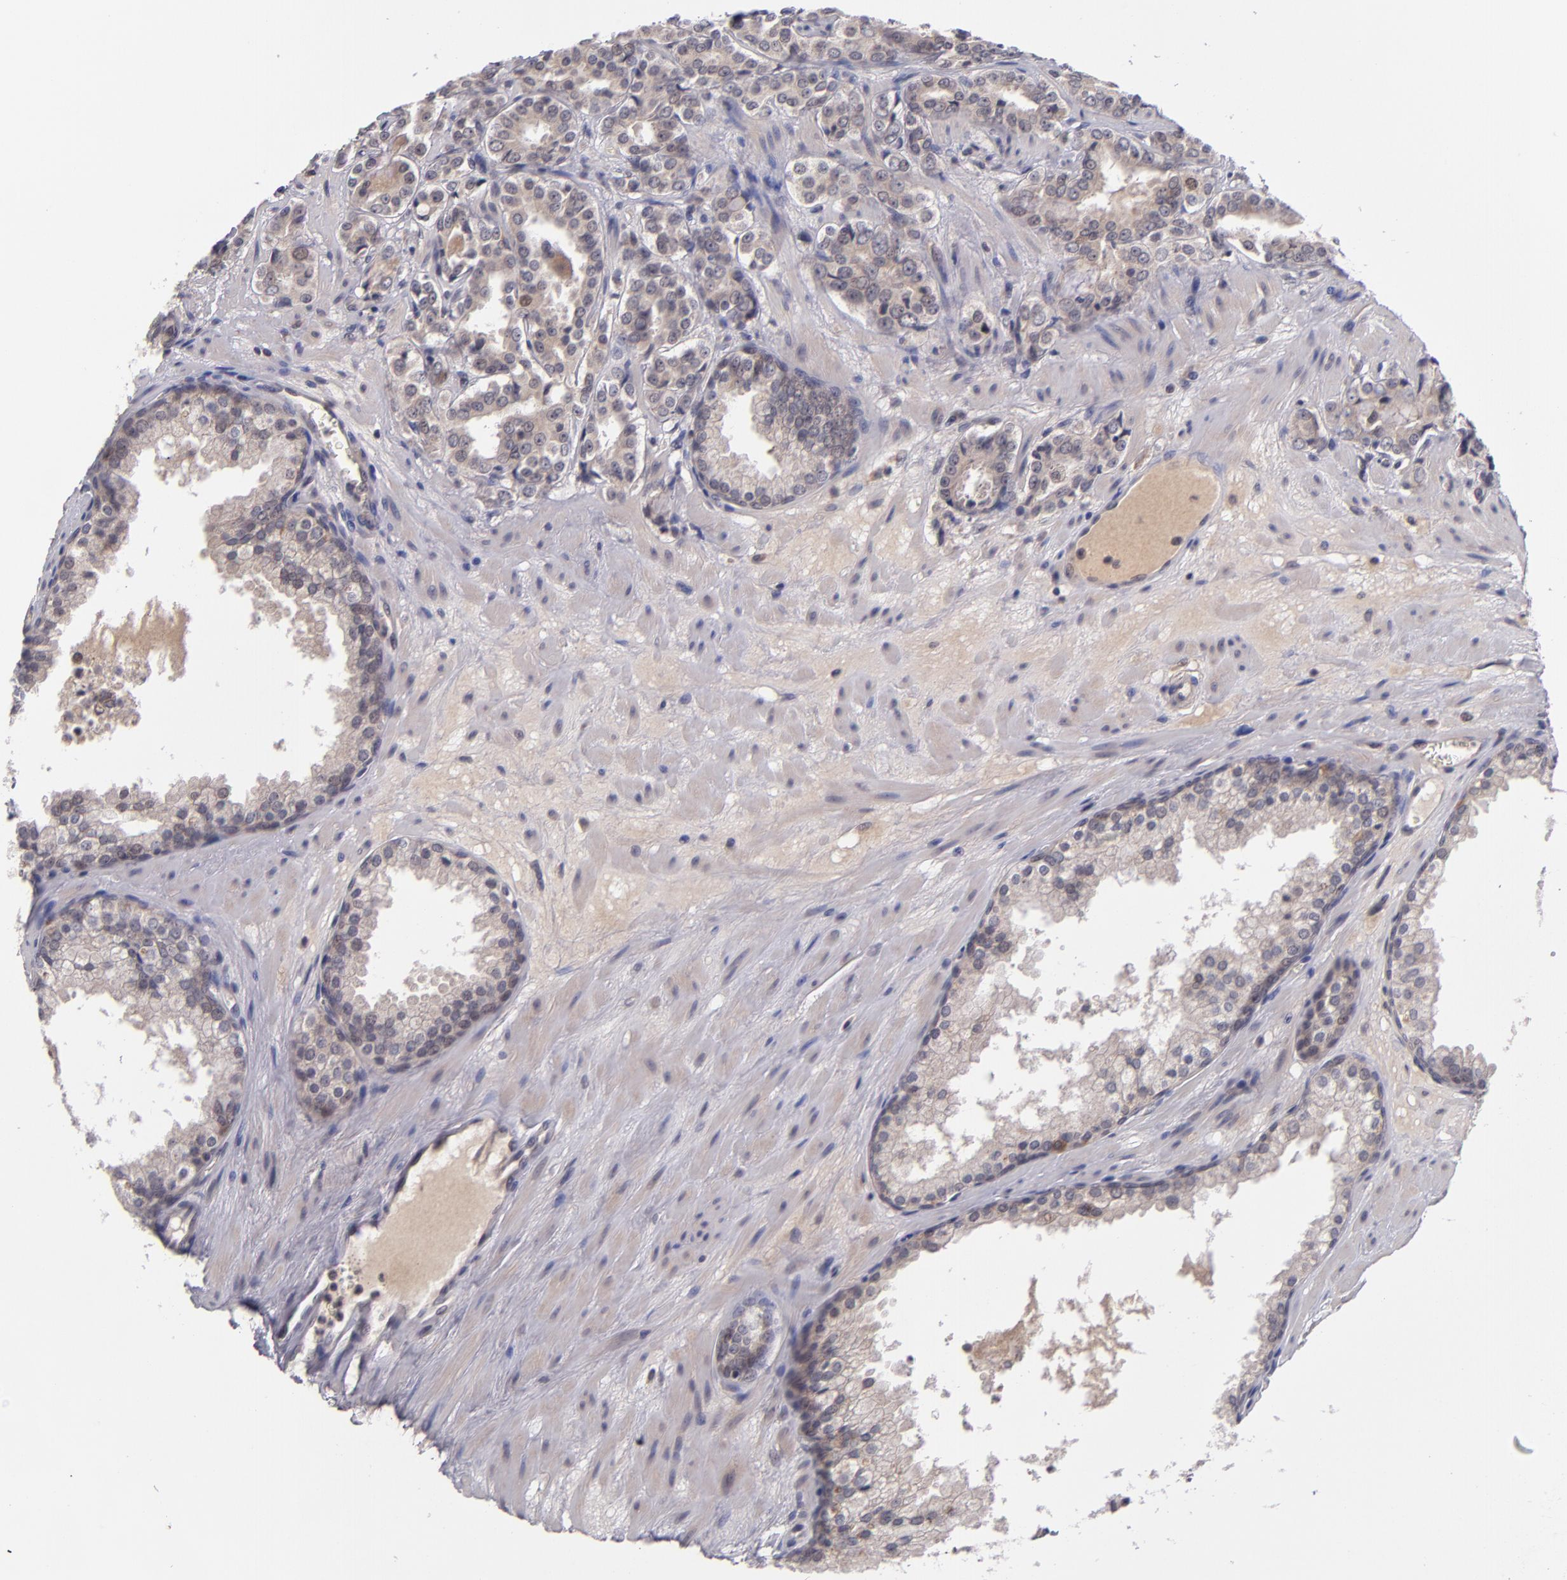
{"staining": {"intensity": "weak", "quantity": "<25%", "location": "cytoplasmic/membranous,nuclear"}, "tissue": "prostate cancer", "cell_type": "Tumor cells", "image_type": "cancer", "snomed": [{"axis": "morphology", "description": "Adenocarcinoma, Medium grade"}, {"axis": "topography", "description": "Prostate"}], "caption": "Prostate cancer (medium-grade adenocarcinoma) was stained to show a protein in brown. There is no significant staining in tumor cells.", "gene": "CDC7", "patient": {"sex": "male", "age": 60}}